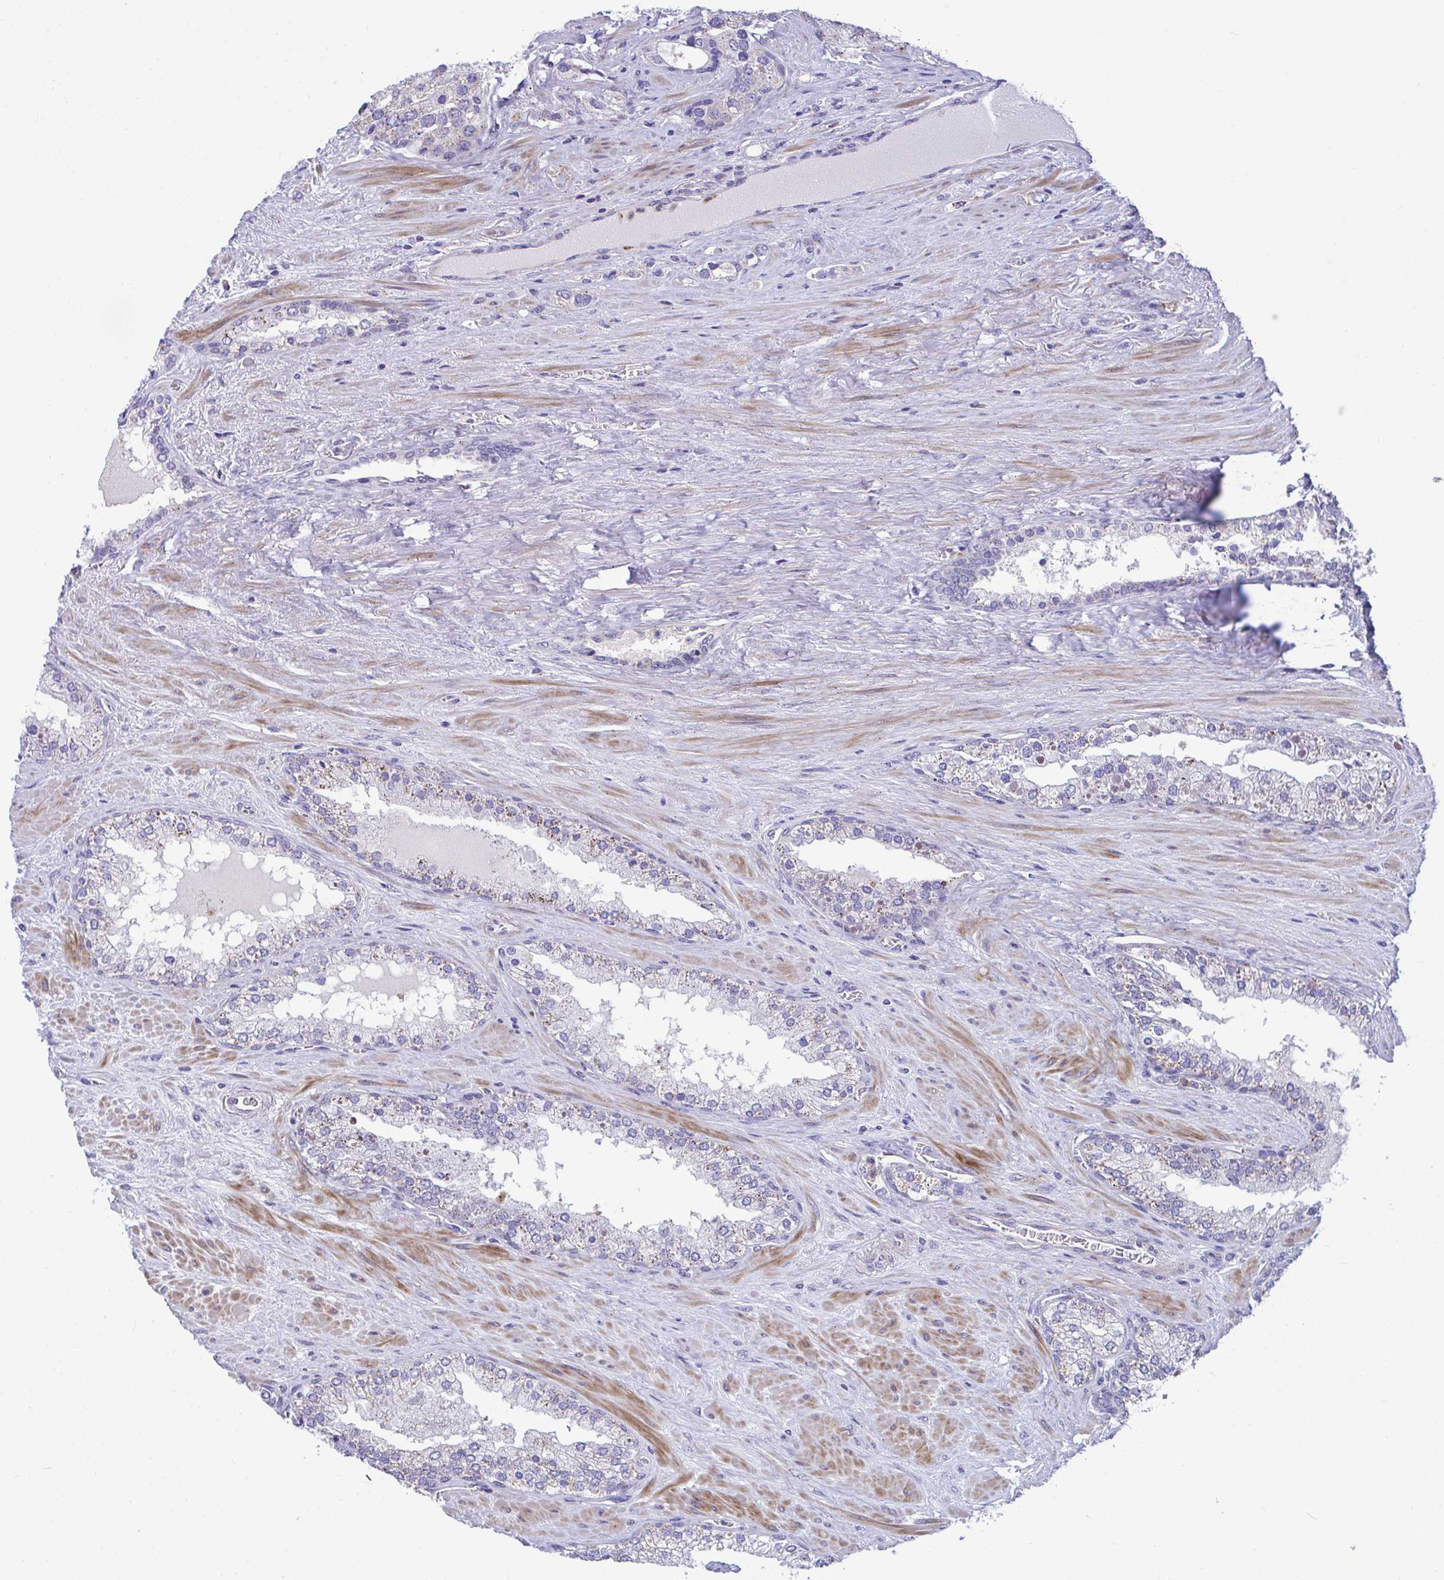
{"staining": {"intensity": "negative", "quantity": "none", "location": "none"}, "tissue": "prostate cancer", "cell_type": "Tumor cells", "image_type": "cancer", "snomed": [{"axis": "morphology", "description": "Adenocarcinoma, High grade"}, {"axis": "topography", "description": "Prostate"}], "caption": "Image shows no protein expression in tumor cells of prostate adenocarcinoma (high-grade) tissue.", "gene": "MRPS16", "patient": {"sex": "male", "age": 67}}